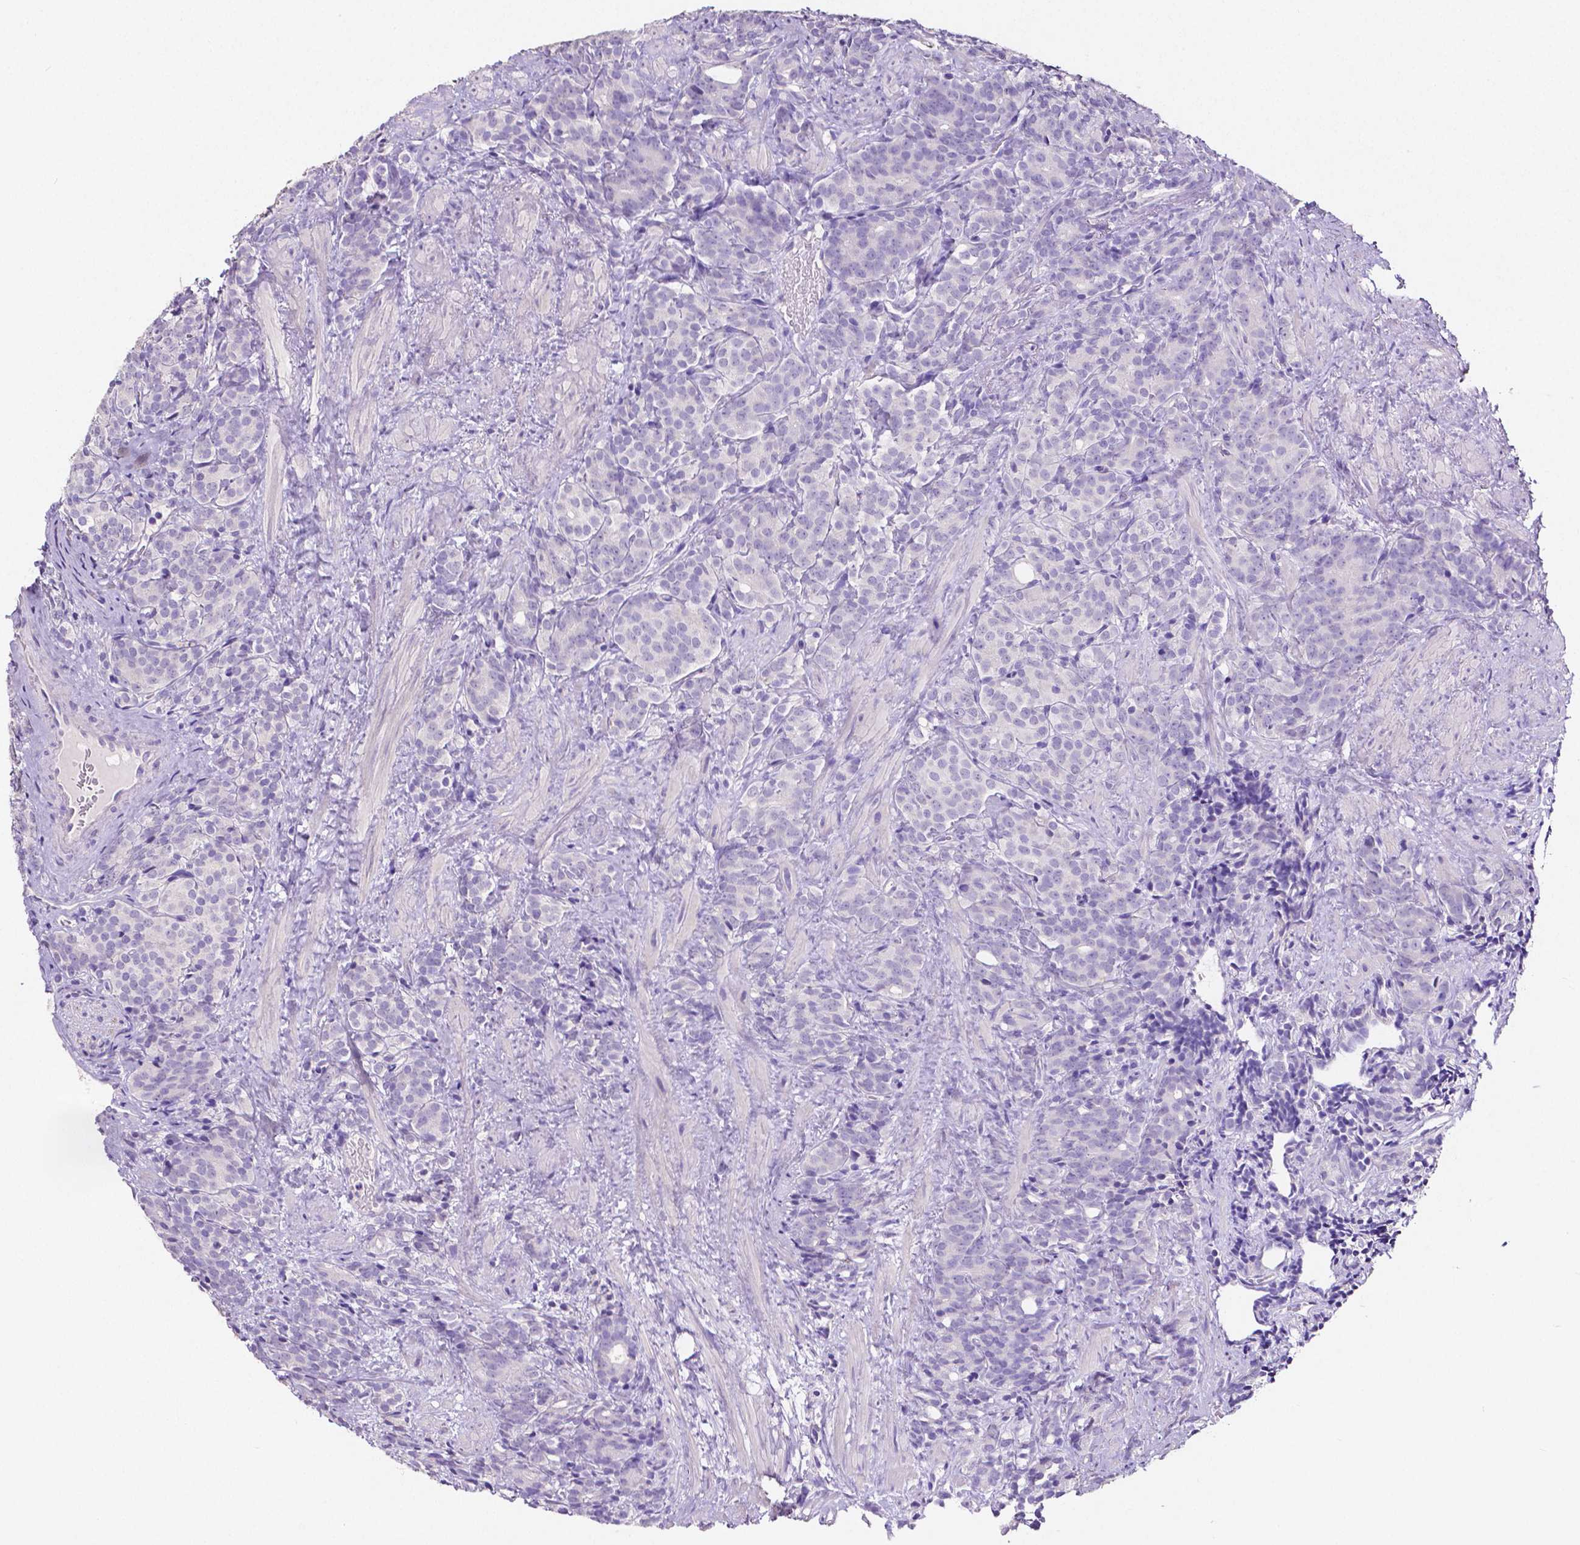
{"staining": {"intensity": "negative", "quantity": "none", "location": "none"}, "tissue": "prostate cancer", "cell_type": "Tumor cells", "image_type": "cancer", "snomed": [{"axis": "morphology", "description": "Adenocarcinoma, High grade"}, {"axis": "topography", "description": "Prostate"}], "caption": "High power microscopy image of an immunohistochemistry (IHC) photomicrograph of prostate cancer, revealing no significant expression in tumor cells.", "gene": "SLC22A2", "patient": {"sex": "male", "age": 84}}